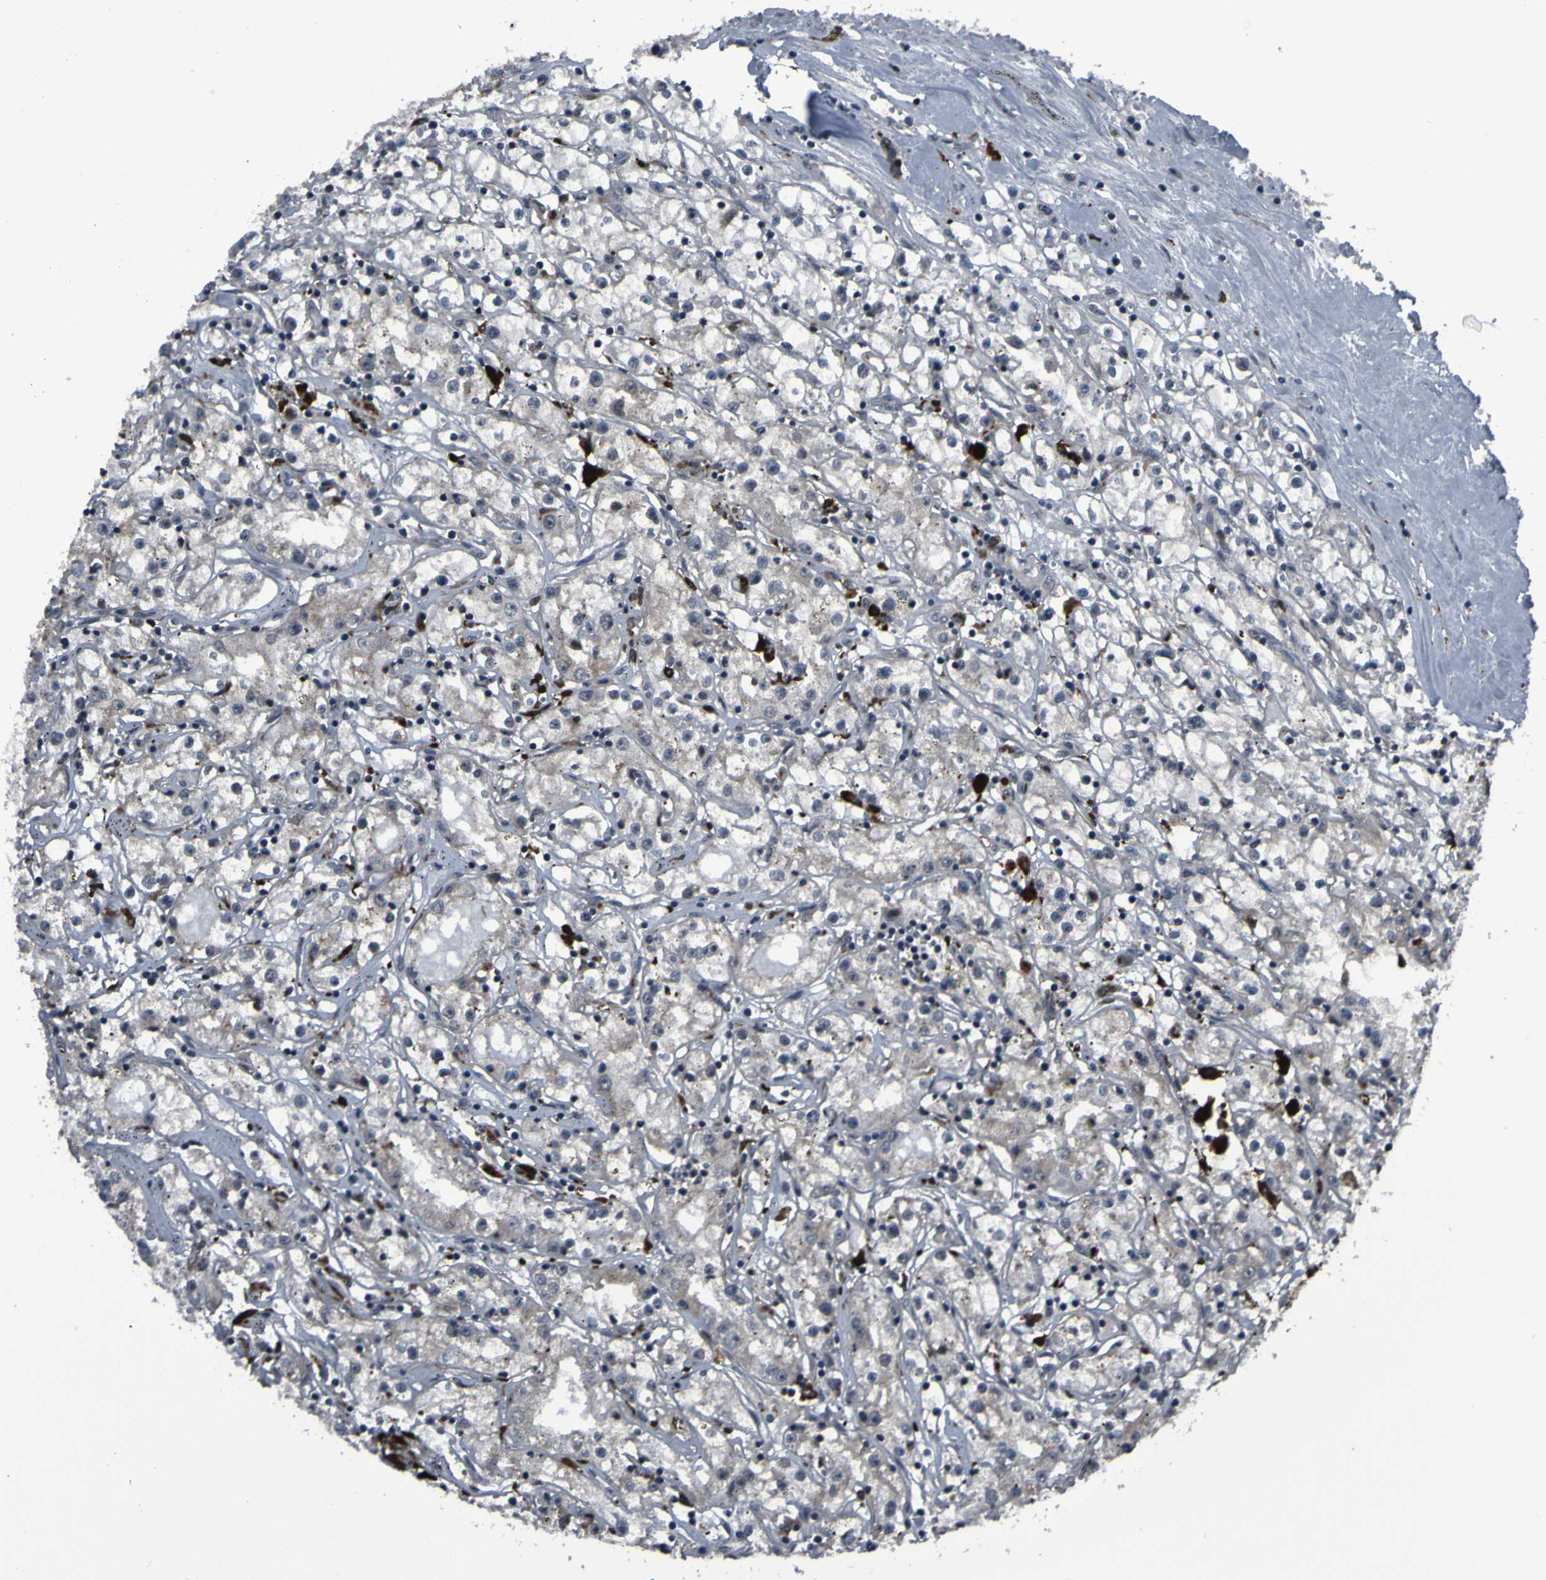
{"staining": {"intensity": "weak", "quantity": "<25%", "location": "cytoplasmic/membranous"}, "tissue": "renal cancer", "cell_type": "Tumor cells", "image_type": "cancer", "snomed": [{"axis": "morphology", "description": "Adenocarcinoma, NOS"}, {"axis": "topography", "description": "Kidney"}], "caption": "This is an immunohistochemistry photomicrograph of human renal cancer (adenocarcinoma). There is no expression in tumor cells.", "gene": "OSTM1", "patient": {"sex": "male", "age": 56}}